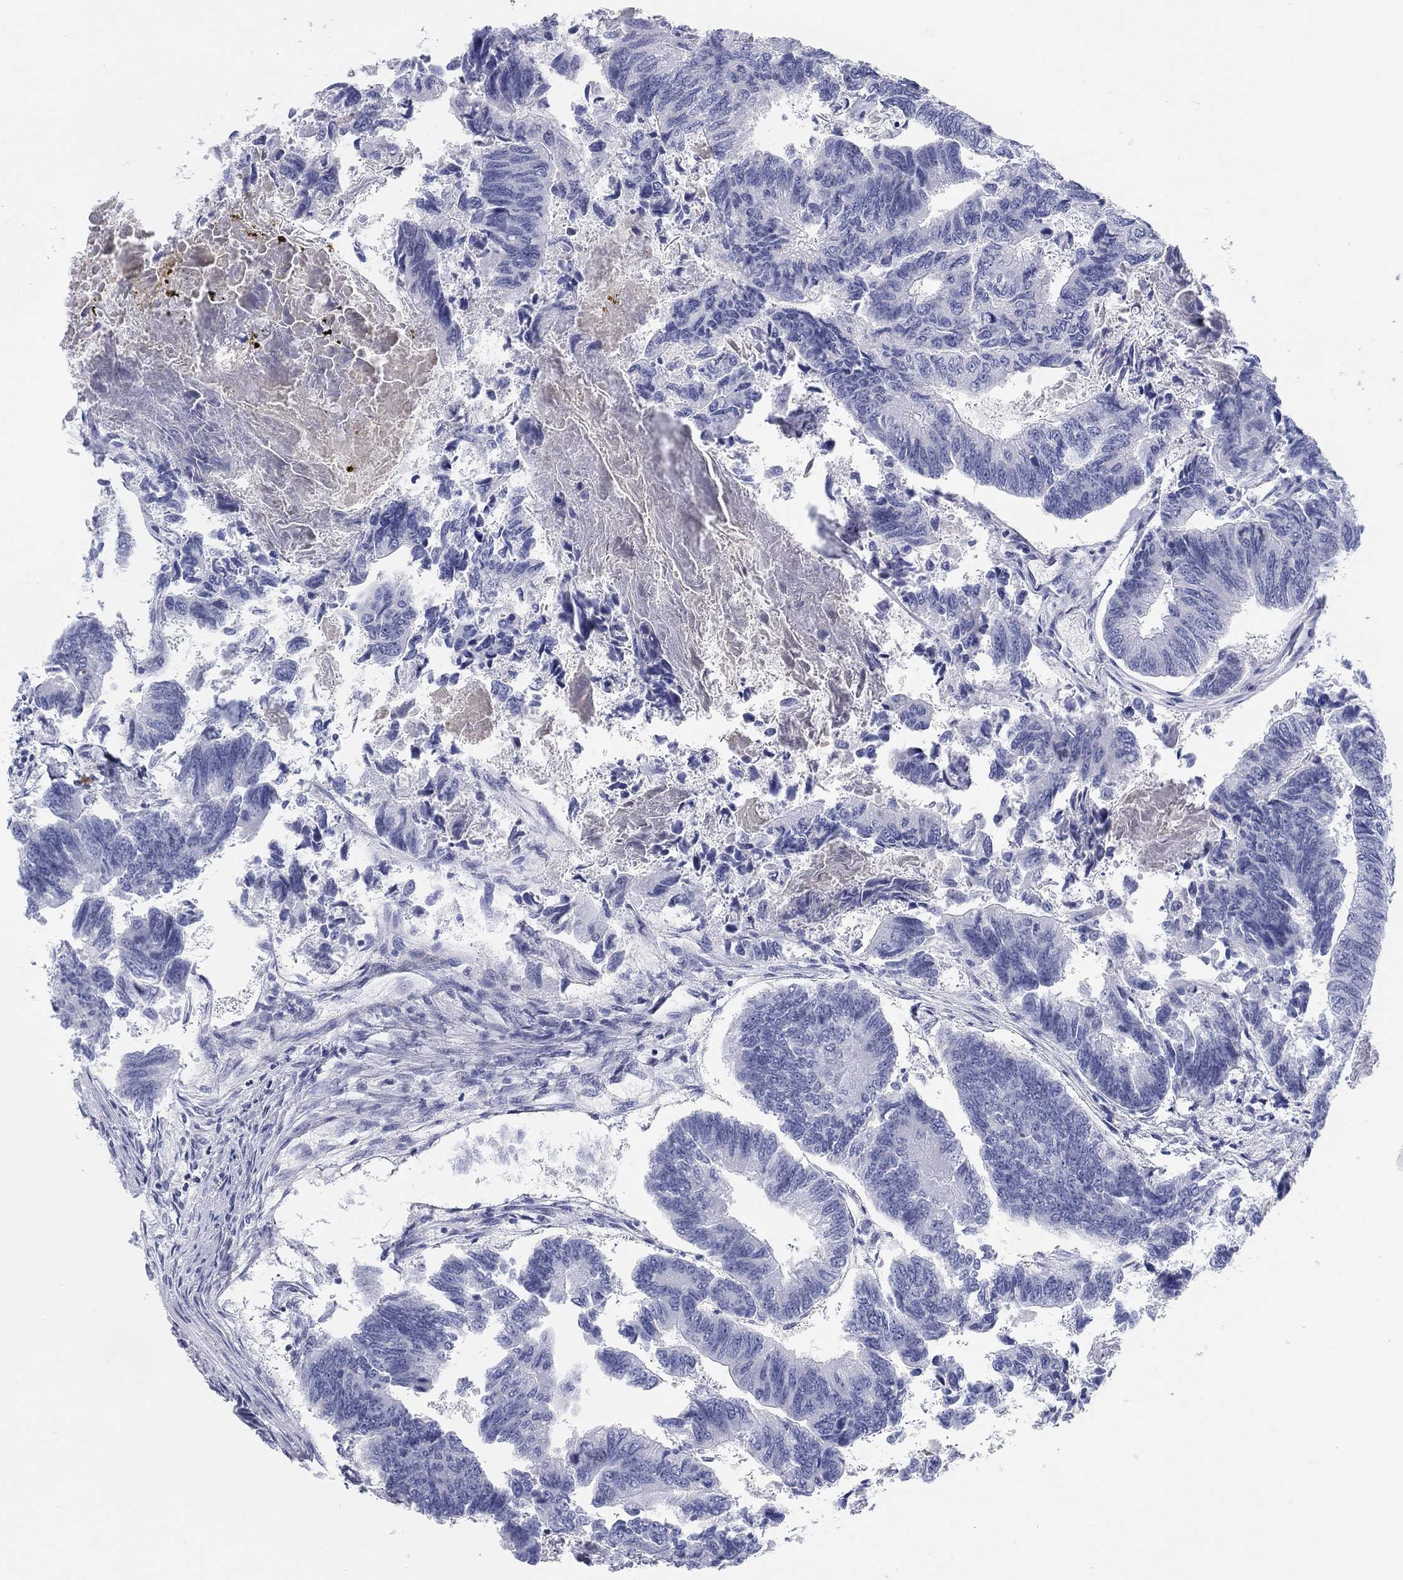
{"staining": {"intensity": "negative", "quantity": "none", "location": "none"}, "tissue": "colorectal cancer", "cell_type": "Tumor cells", "image_type": "cancer", "snomed": [{"axis": "morphology", "description": "Adenocarcinoma, NOS"}, {"axis": "topography", "description": "Colon"}], "caption": "This is an IHC photomicrograph of human colorectal adenocarcinoma. There is no staining in tumor cells.", "gene": "HEATR4", "patient": {"sex": "female", "age": 65}}